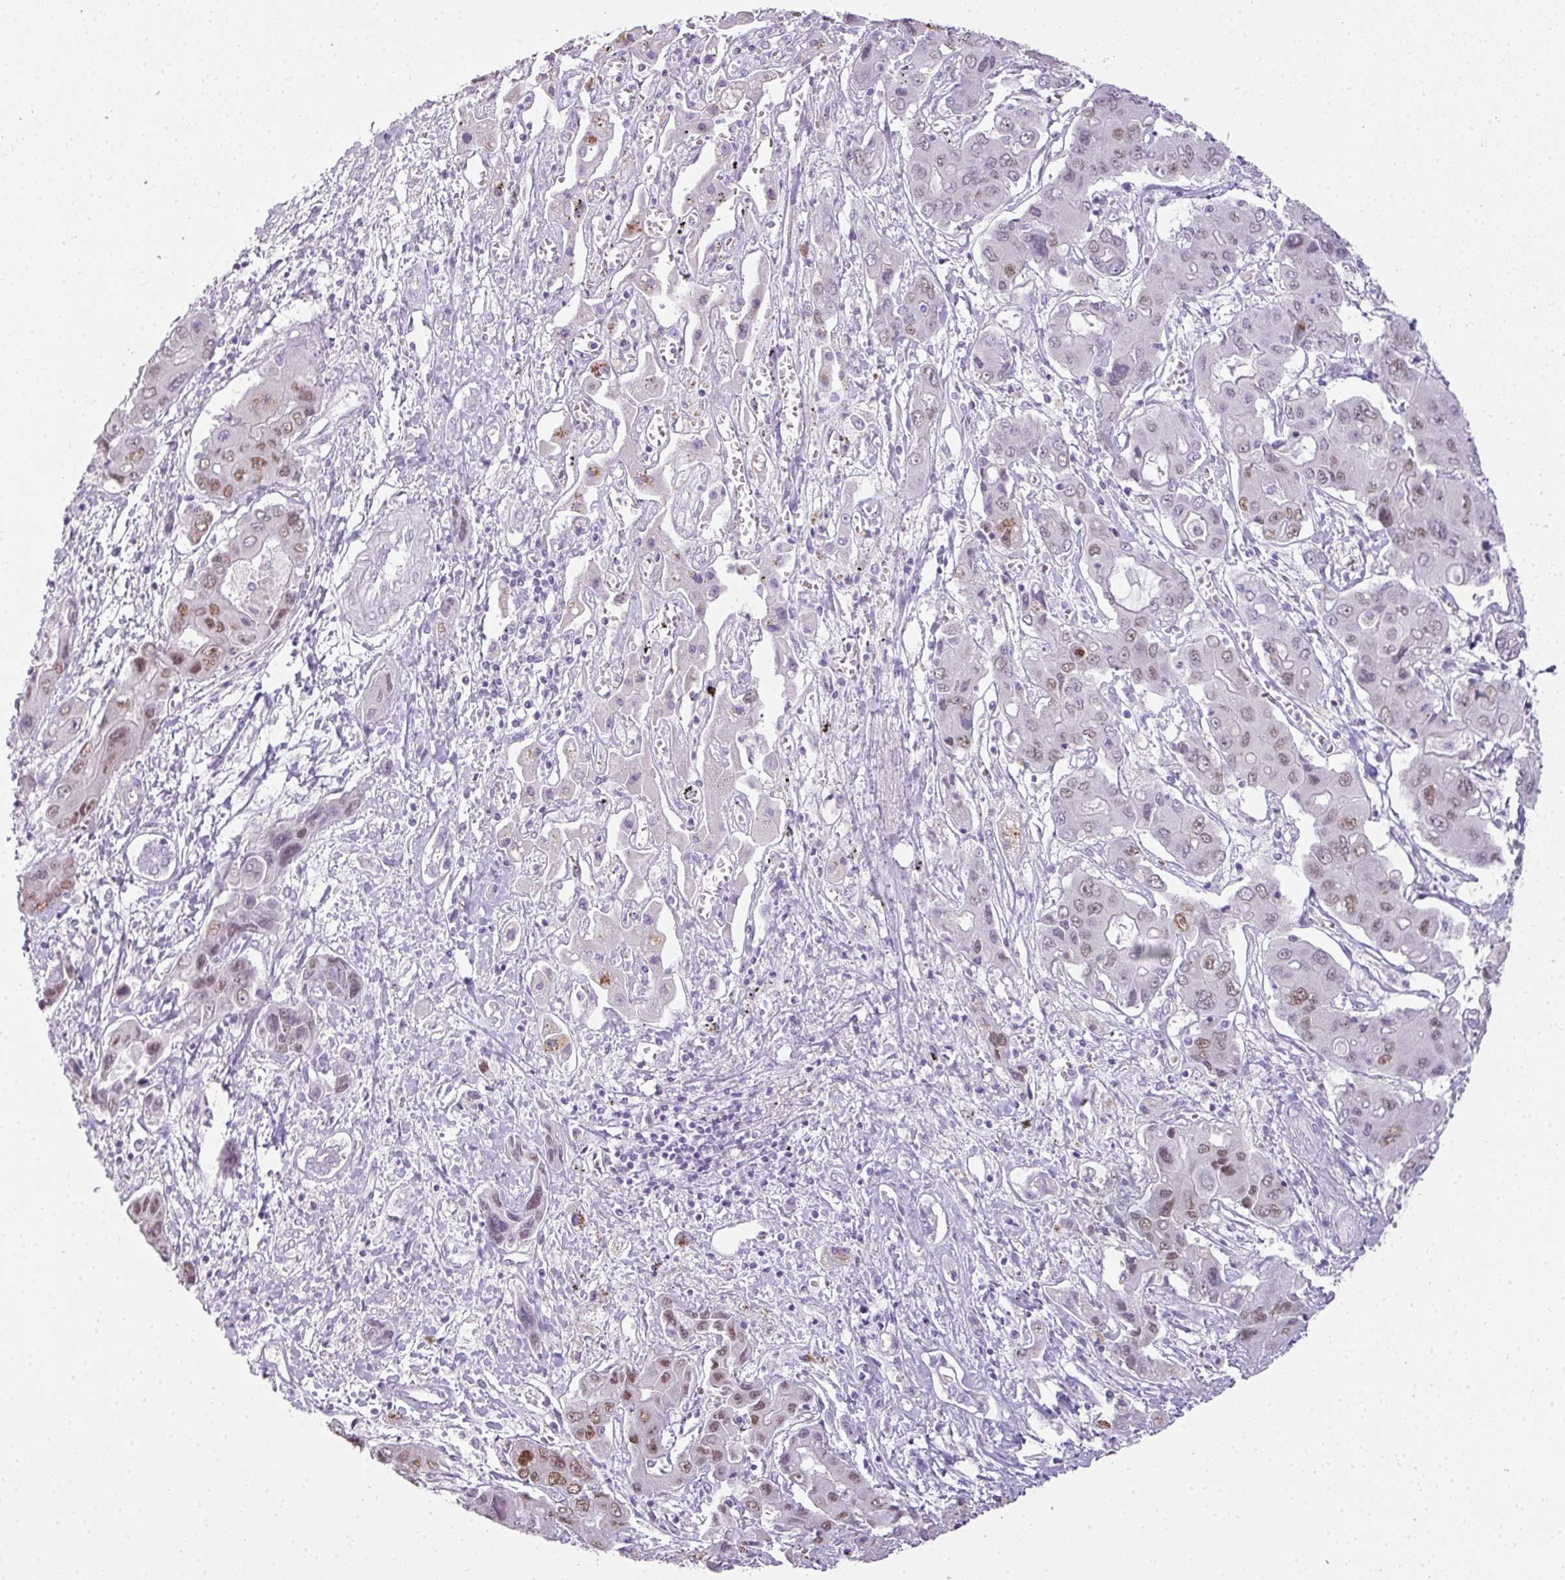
{"staining": {"intensity": "moderate", "quantity": "<25%", "location": "nuclear"}, "tissue": "liver cancer", "cell_type": "Tumor cells", "image_type": "cancer", "snomed": [{"axis": "morphology", "description": "Cholangiocarcinoma"}, {"axis": "topography", "description": "Liver"}], "caption": "Immunohistochemical staining of liver cancer reveals moderate nuclear protein expression in approximately <25% of tumor cells.", "gene": "RBMY1F", "patient": {"sex": "male", "age": 67}}